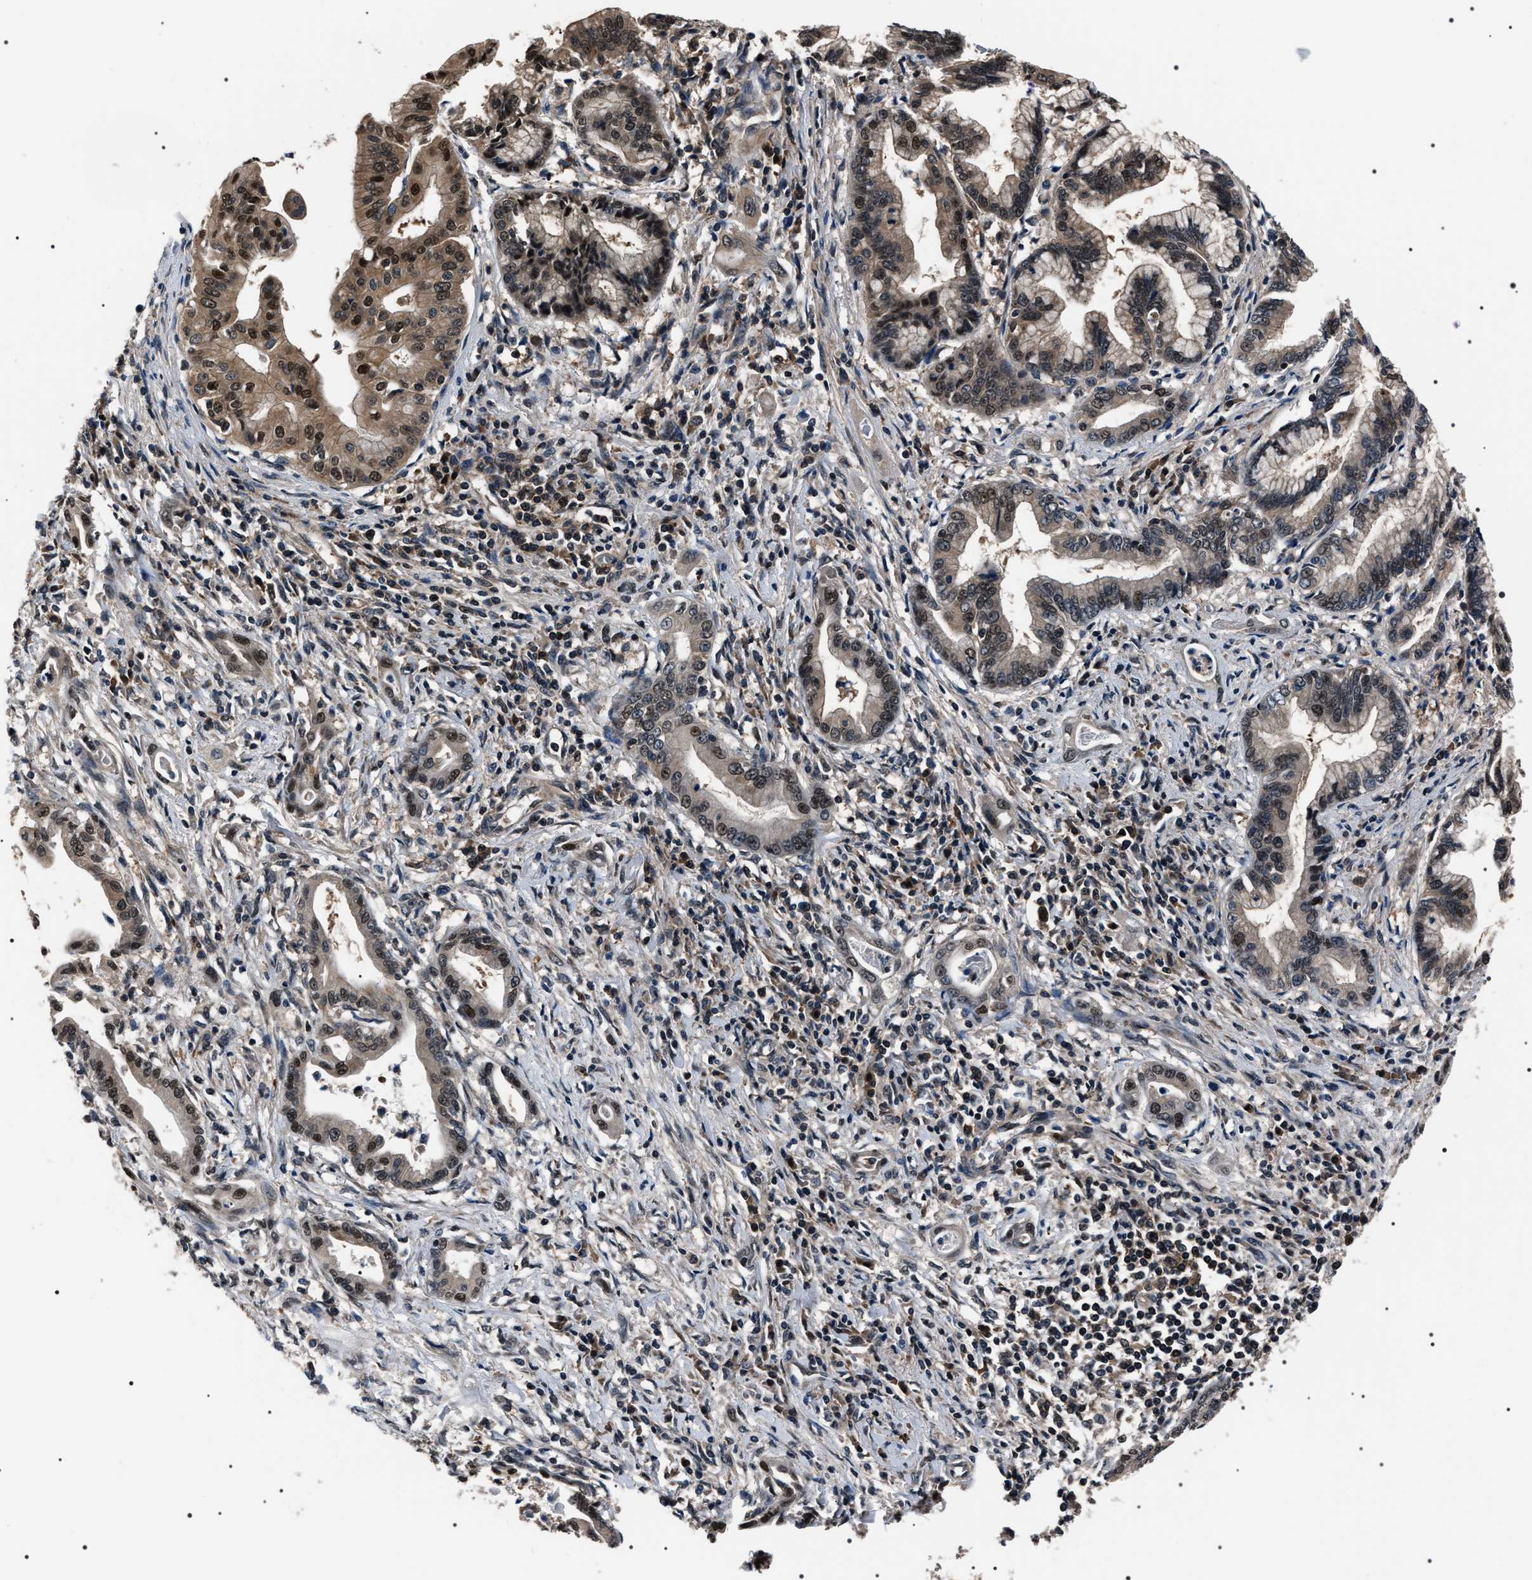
{"staining": {"intensity": "moderate", "quantity": ">75%", "location": "cytoplasmic/membranous,nuclear"}, "tissue": "pancreatic cancer", "cell_type": "Tumor cells", "image_type": "cancer", "snomed": [{"axis": "morphology", "description": "Adenocarcinoma, NOS"}, {"axis": "topography", "description": "Pancreas"}], "caption": "Immunohistochemistry (IHC) histopathology image of neoplastic tissue: human pancreatic cancer (adenocarcinoma) stained using IHC displays medium levels of moderate protein expression localized specifically in the cytoplasmic/membranous and nuclear of tumor cells, appearing as a cytoplasmic/membranous and nuclear brown color.", "gene": "SIPA1", "patient": {"sex": "female", "age": 64}}